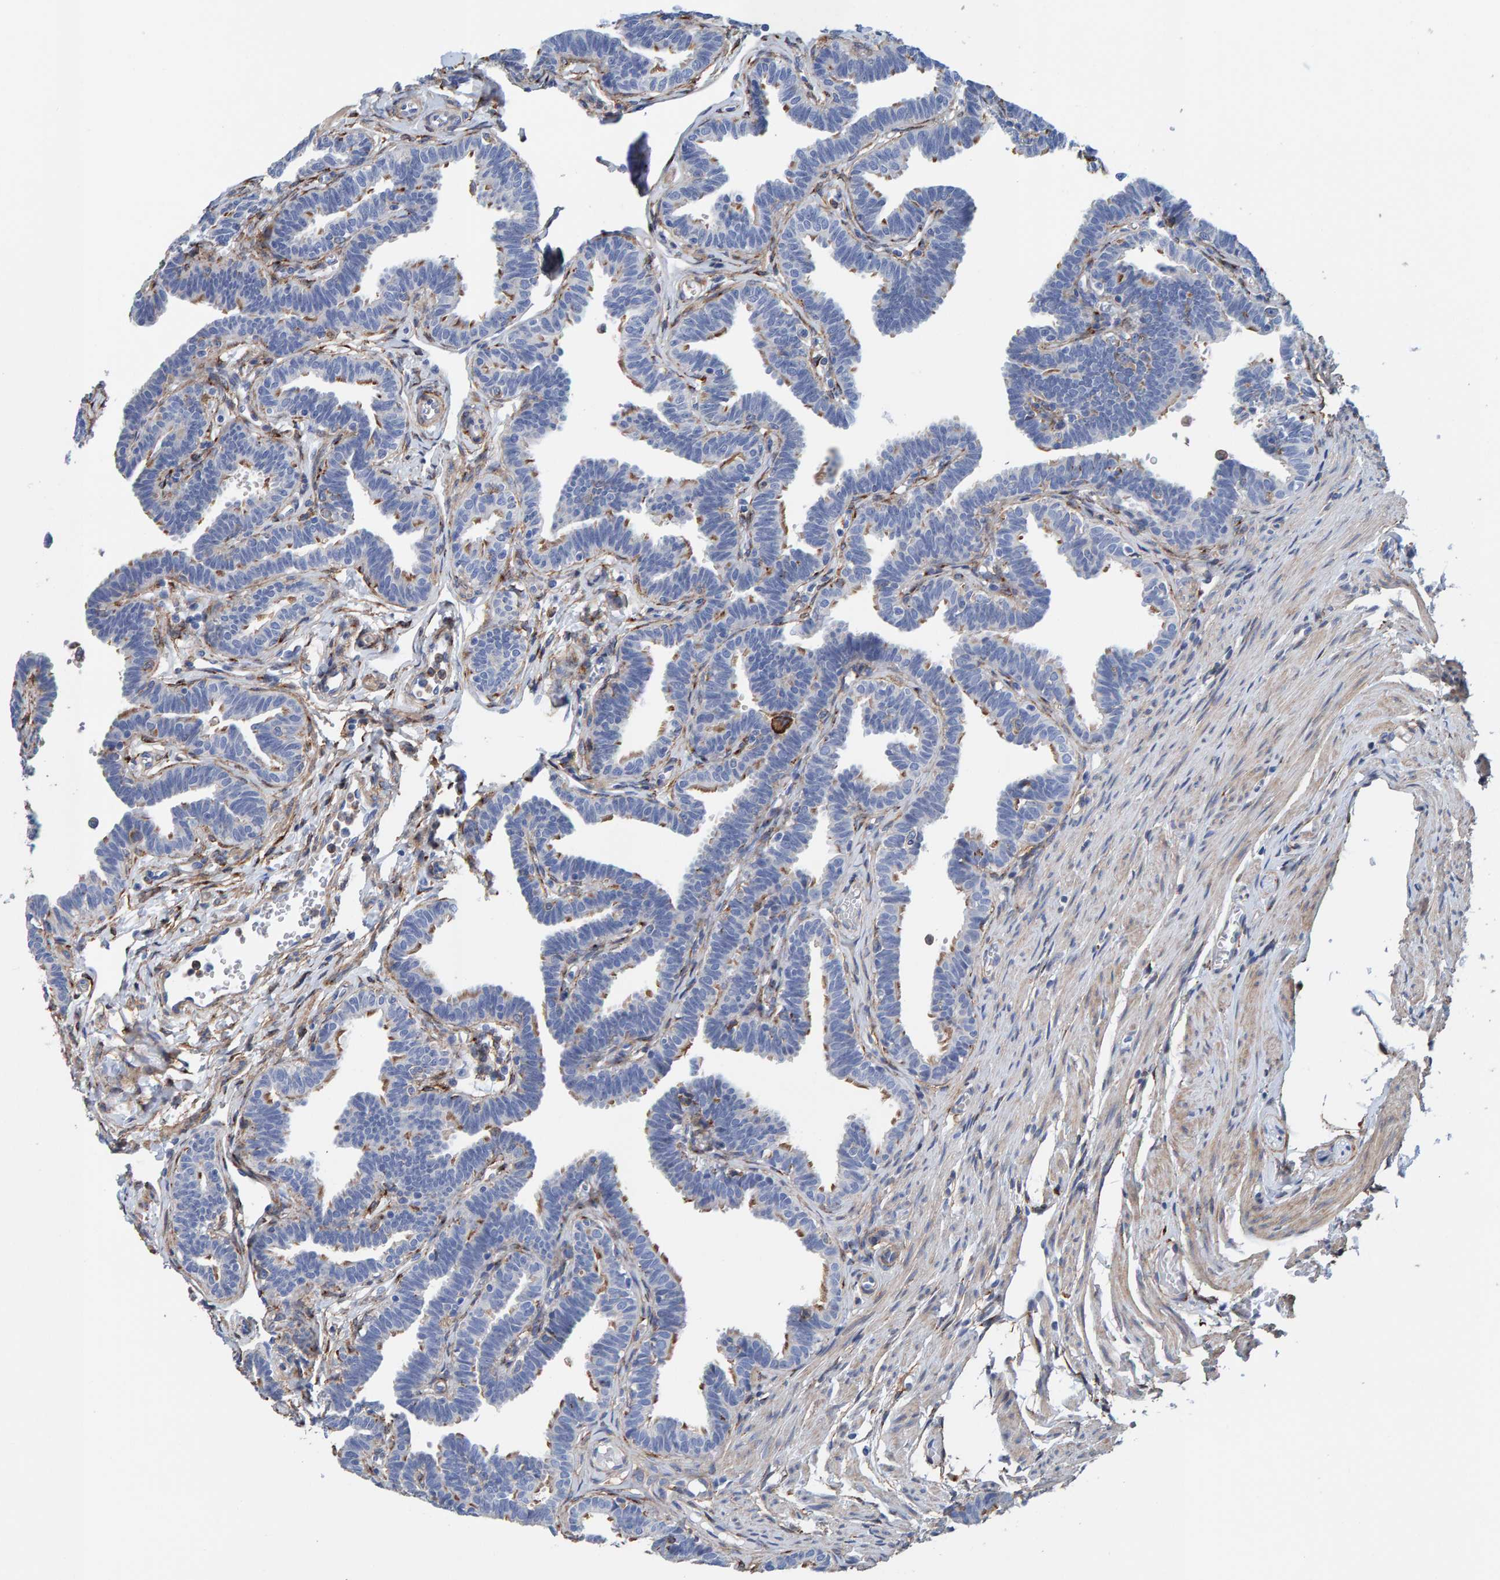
{"staining": {"intensity": "moderate", "quantity": "<25%", "location": "cytoplasmic/membranous"}, "tissue": "fallopian tube", "cell_type": "Glandular cells", "image_type": "normal", "snomed": [{"axis": "morphology", "description": "Normal tissue, NOS"}, {"axis": "topography", "description": "Fallopian tube"}, {"axis": "topography", "description": "Ovary"}], "caption": "Immunohistochemistry of unremarkable human fallopian tube reveals low levels of moderate cytoplasmic/membranous staining in approximately <25% of glandular cells.", "gene": "LRP1", "patient": {"sex": "female", "age": 23}}